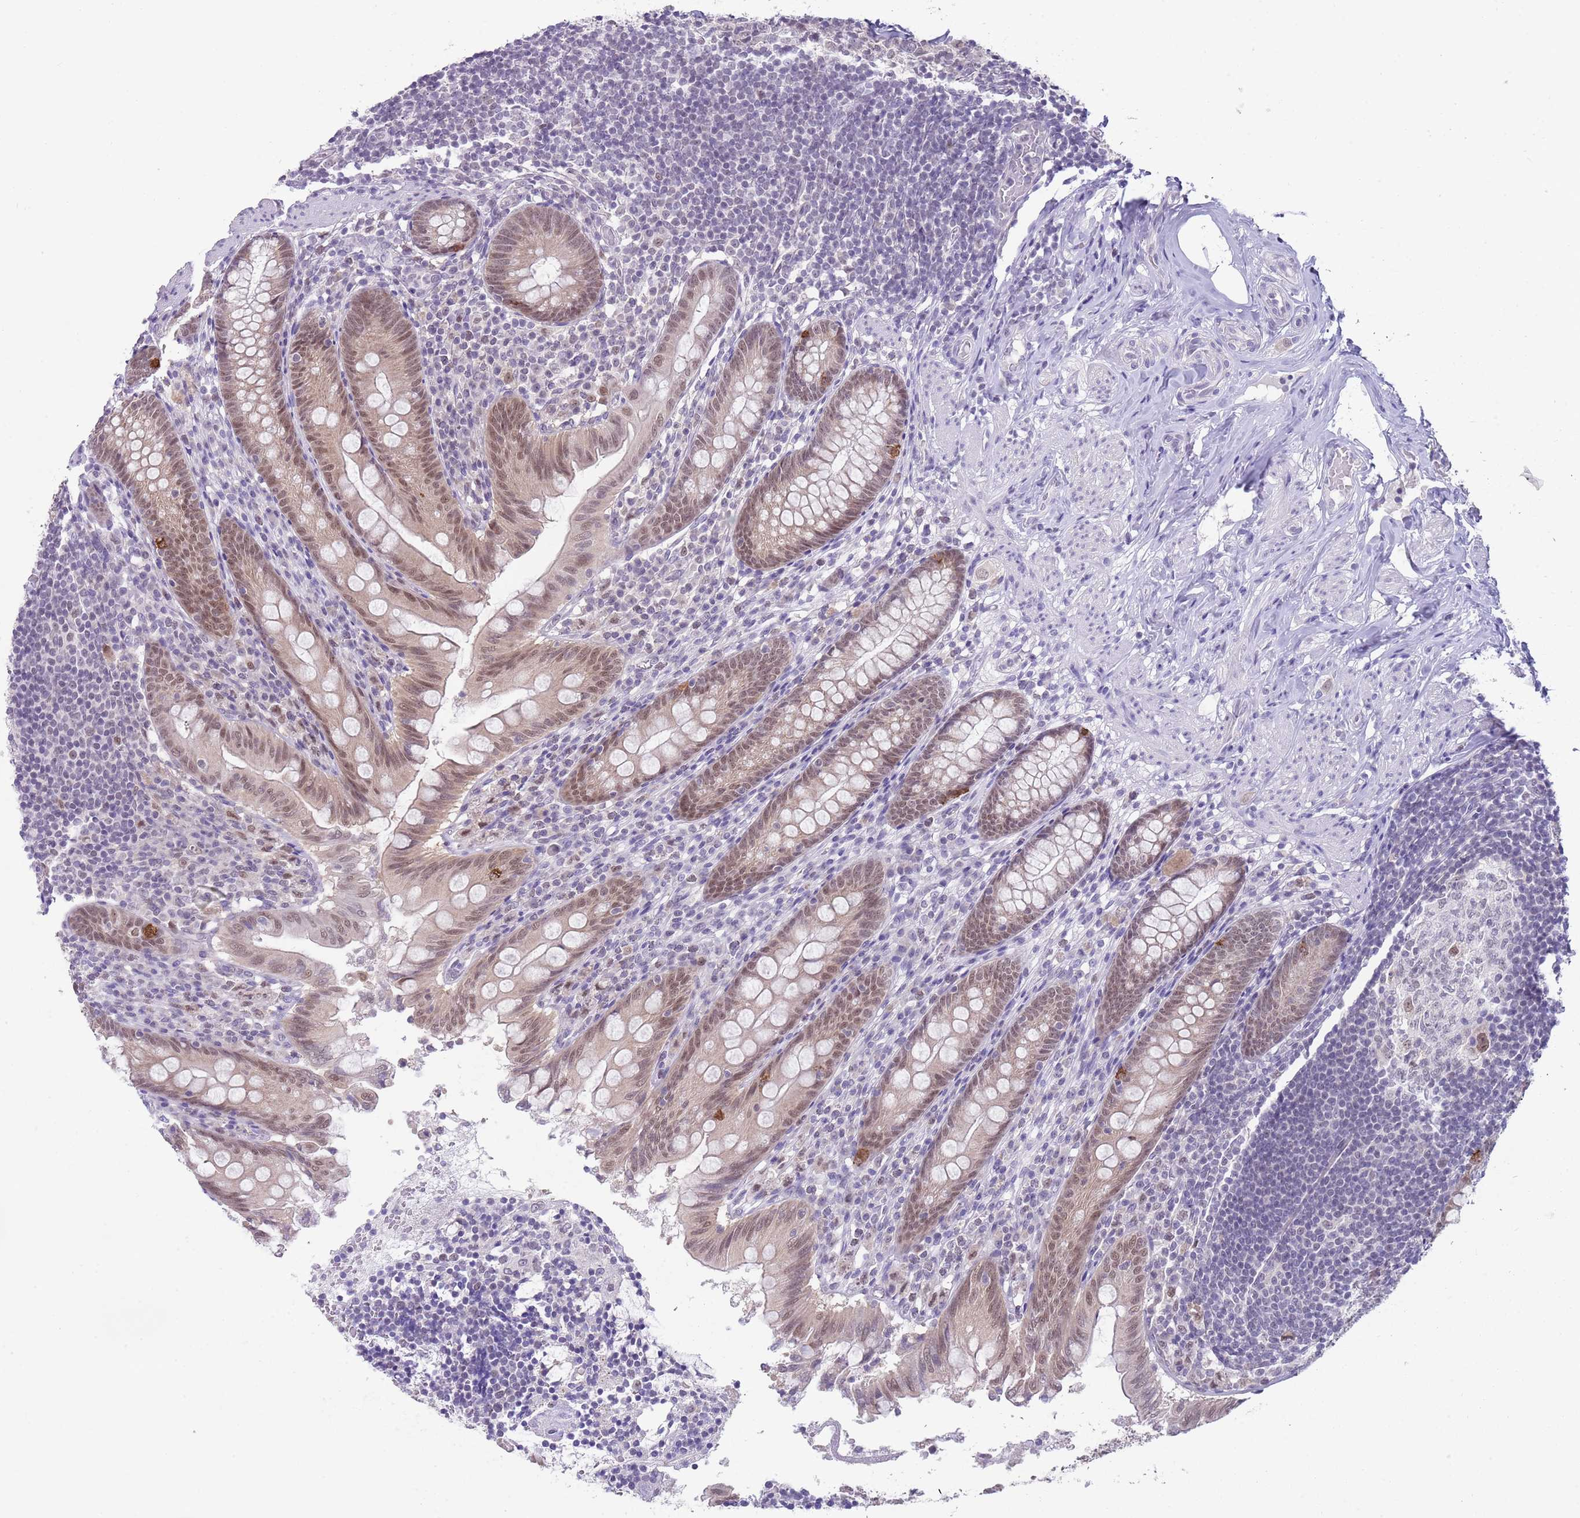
{"staining": {"intensity": "moderate", "quantity": ">75%", "location": "nuclear"}, "tissue": "appendix", "cell_type": "Glandular cells", "image_type": "normal", "snomed": [{"axis": "morphology", "description": "Normal tissue, NOS"}, {"axis": "topography", "description": "Appendix"}], "caption": "Appendix was stained to show a protein in brown. There is medium levels of moderate nuclear staining in about >75% of glandular cells. Ihc stains the protein in brown and the nuclei are stained blue.", "gene": "SEPHS2", "patient": {"sex": "male", "age": 55}}